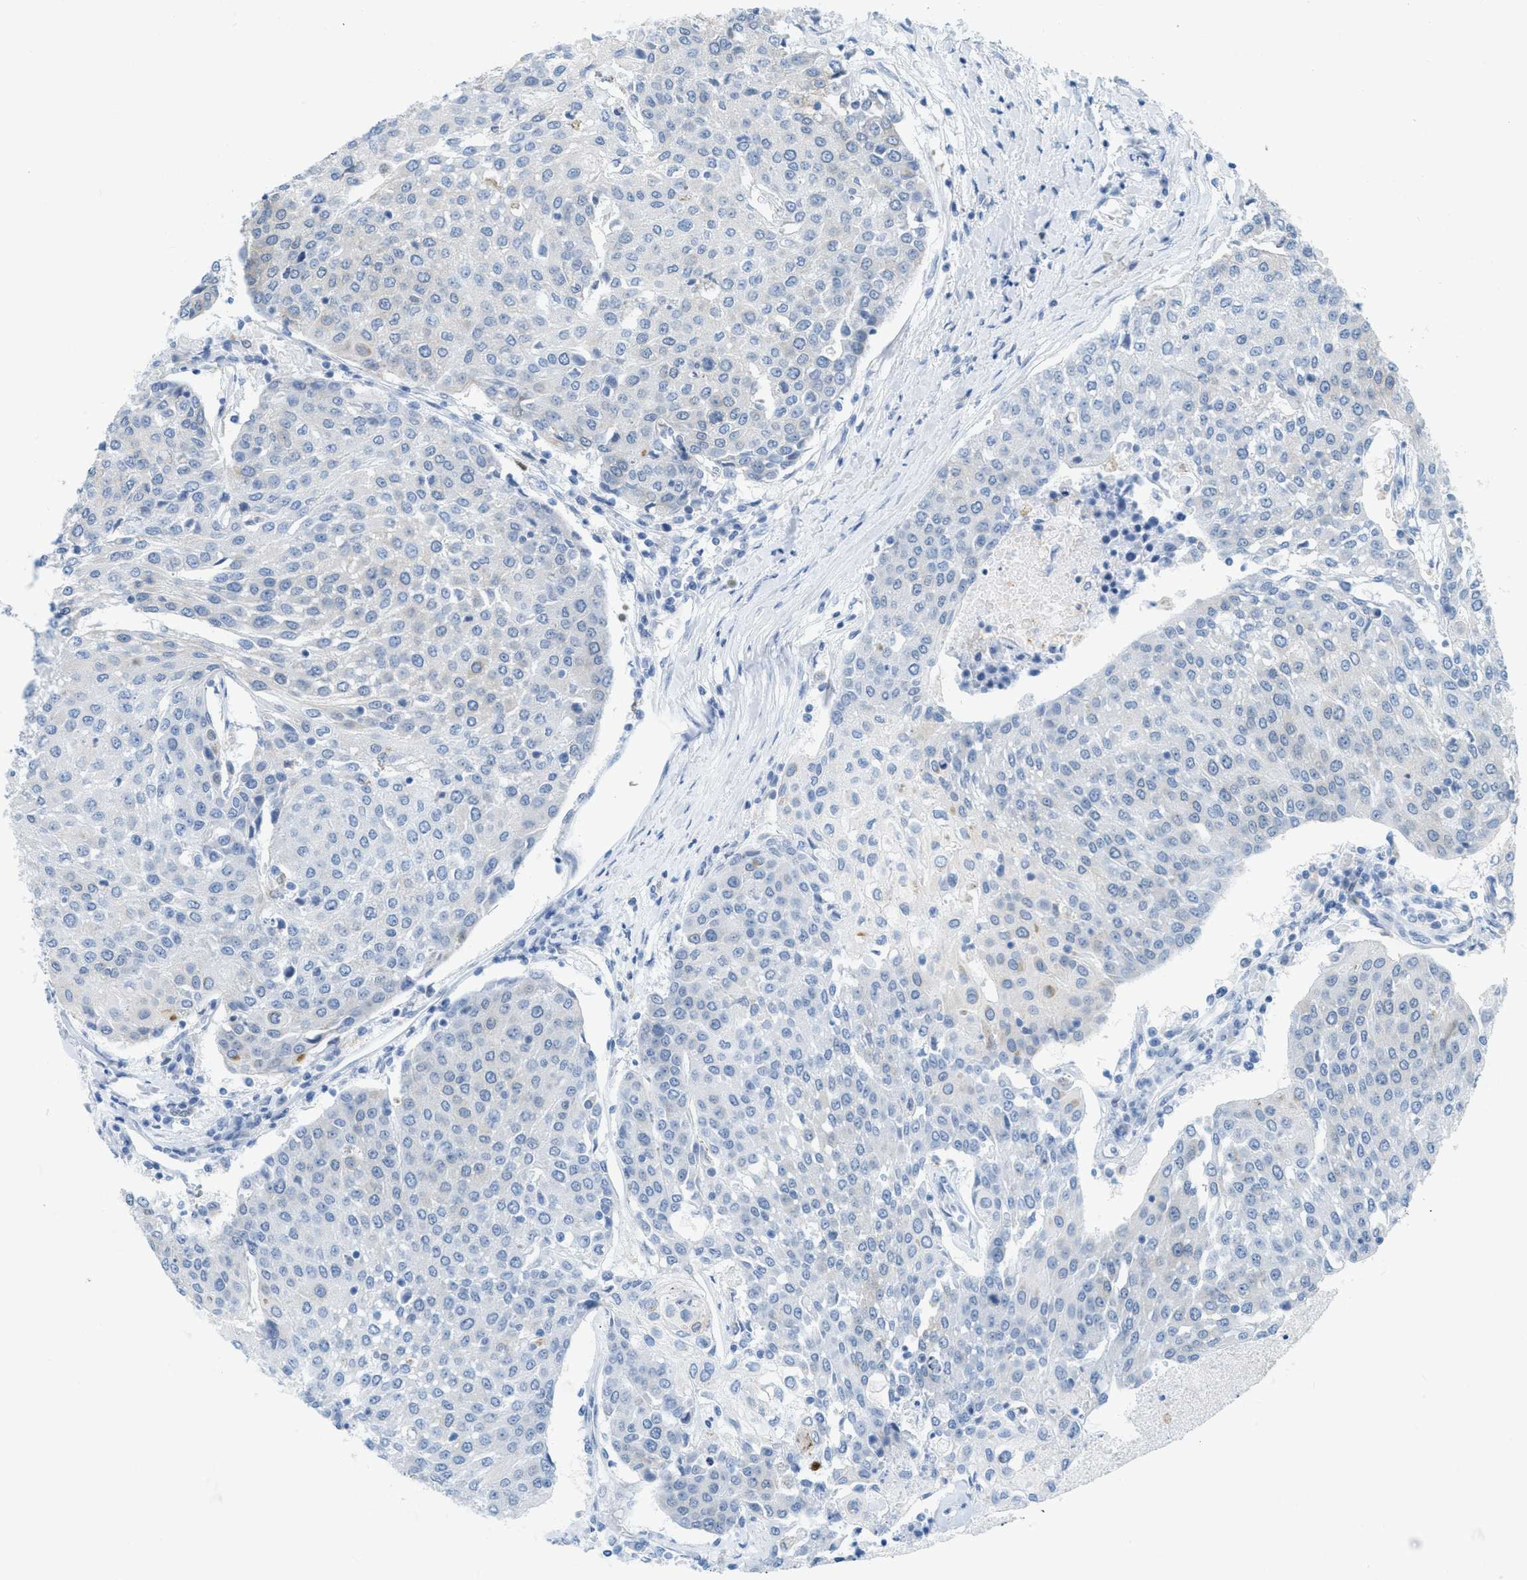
{"staining": {"intensity": "negative", "quantity": "none", "location": "none"}, "tissue": "urothelial cancer", "cell_type": "Tumor cells", "image_type": "cancer", "snomed": [{"axis": "morphology", "description": "Urothelial carcinoma, High grade"}, {"axis": "topography", "description": "Urinary bladder"}], "caption": "Micrograph shows no protein positivity in tumor cells of urothelial cancer tissue.", "gene": "TEX264", "patient": {"sex": "female", "age": 85}}